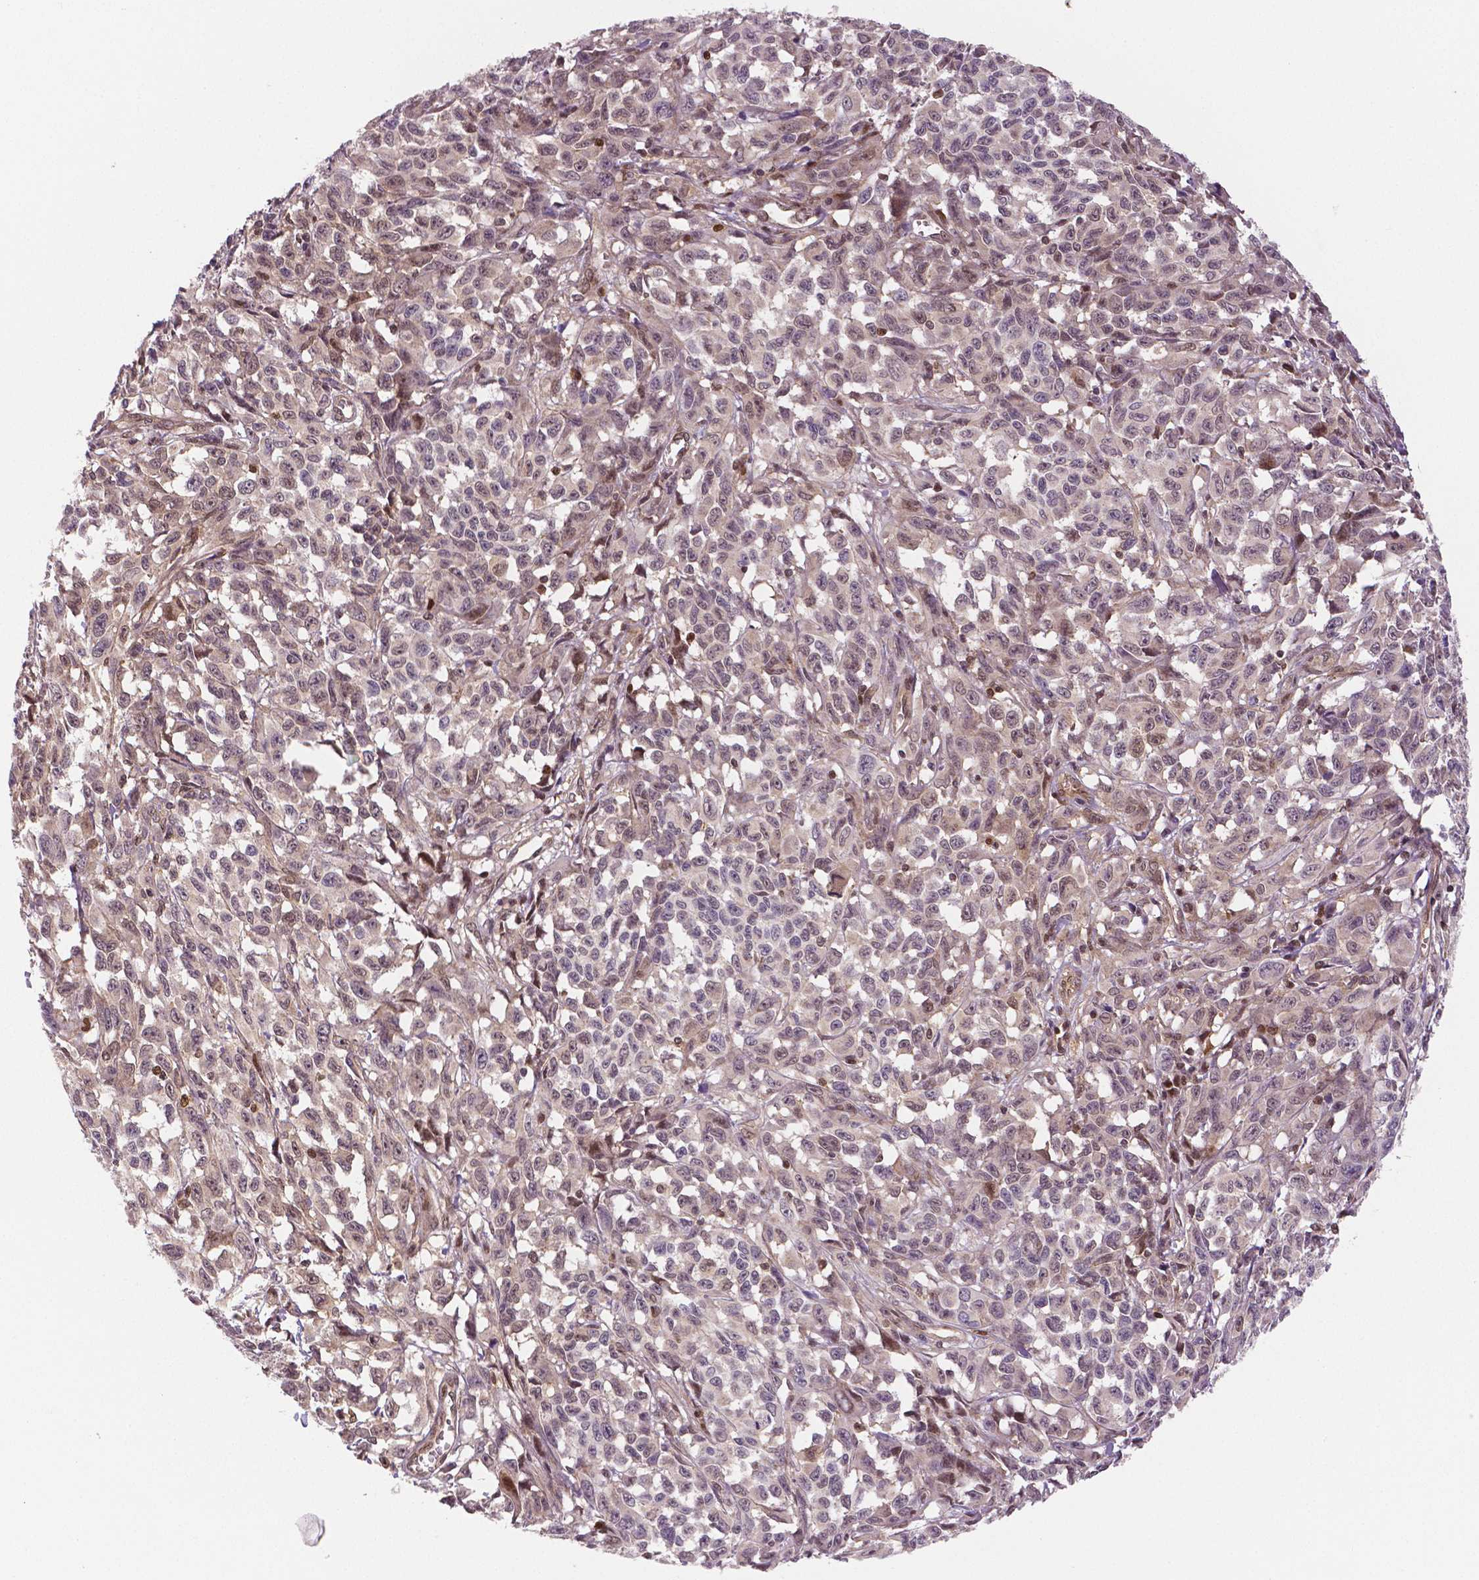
{"staining": {"intensity": "moderate", "quantity": "25%-75%", "location": "cytoplasmic/membranous,nuclear"}, "tissue": "melanoma", "cell_type": "Tumor cells", "image_type": "cancer", "snomed": [{"axis": "morphology", "description": "Malignant melanoma, NOS"}, {"axis": "topography", "description": "Vulva, labia, clitoris and Bartholin´s gland, NO"}], "caption": "This is a micrograph of IHC staining of melanoma, which shows moderate positivity in the cytoplasmic/membranous and nuclear of tumor cells.", "gene": "STAT3", "patient": {"sex": "female", "age": 75}}